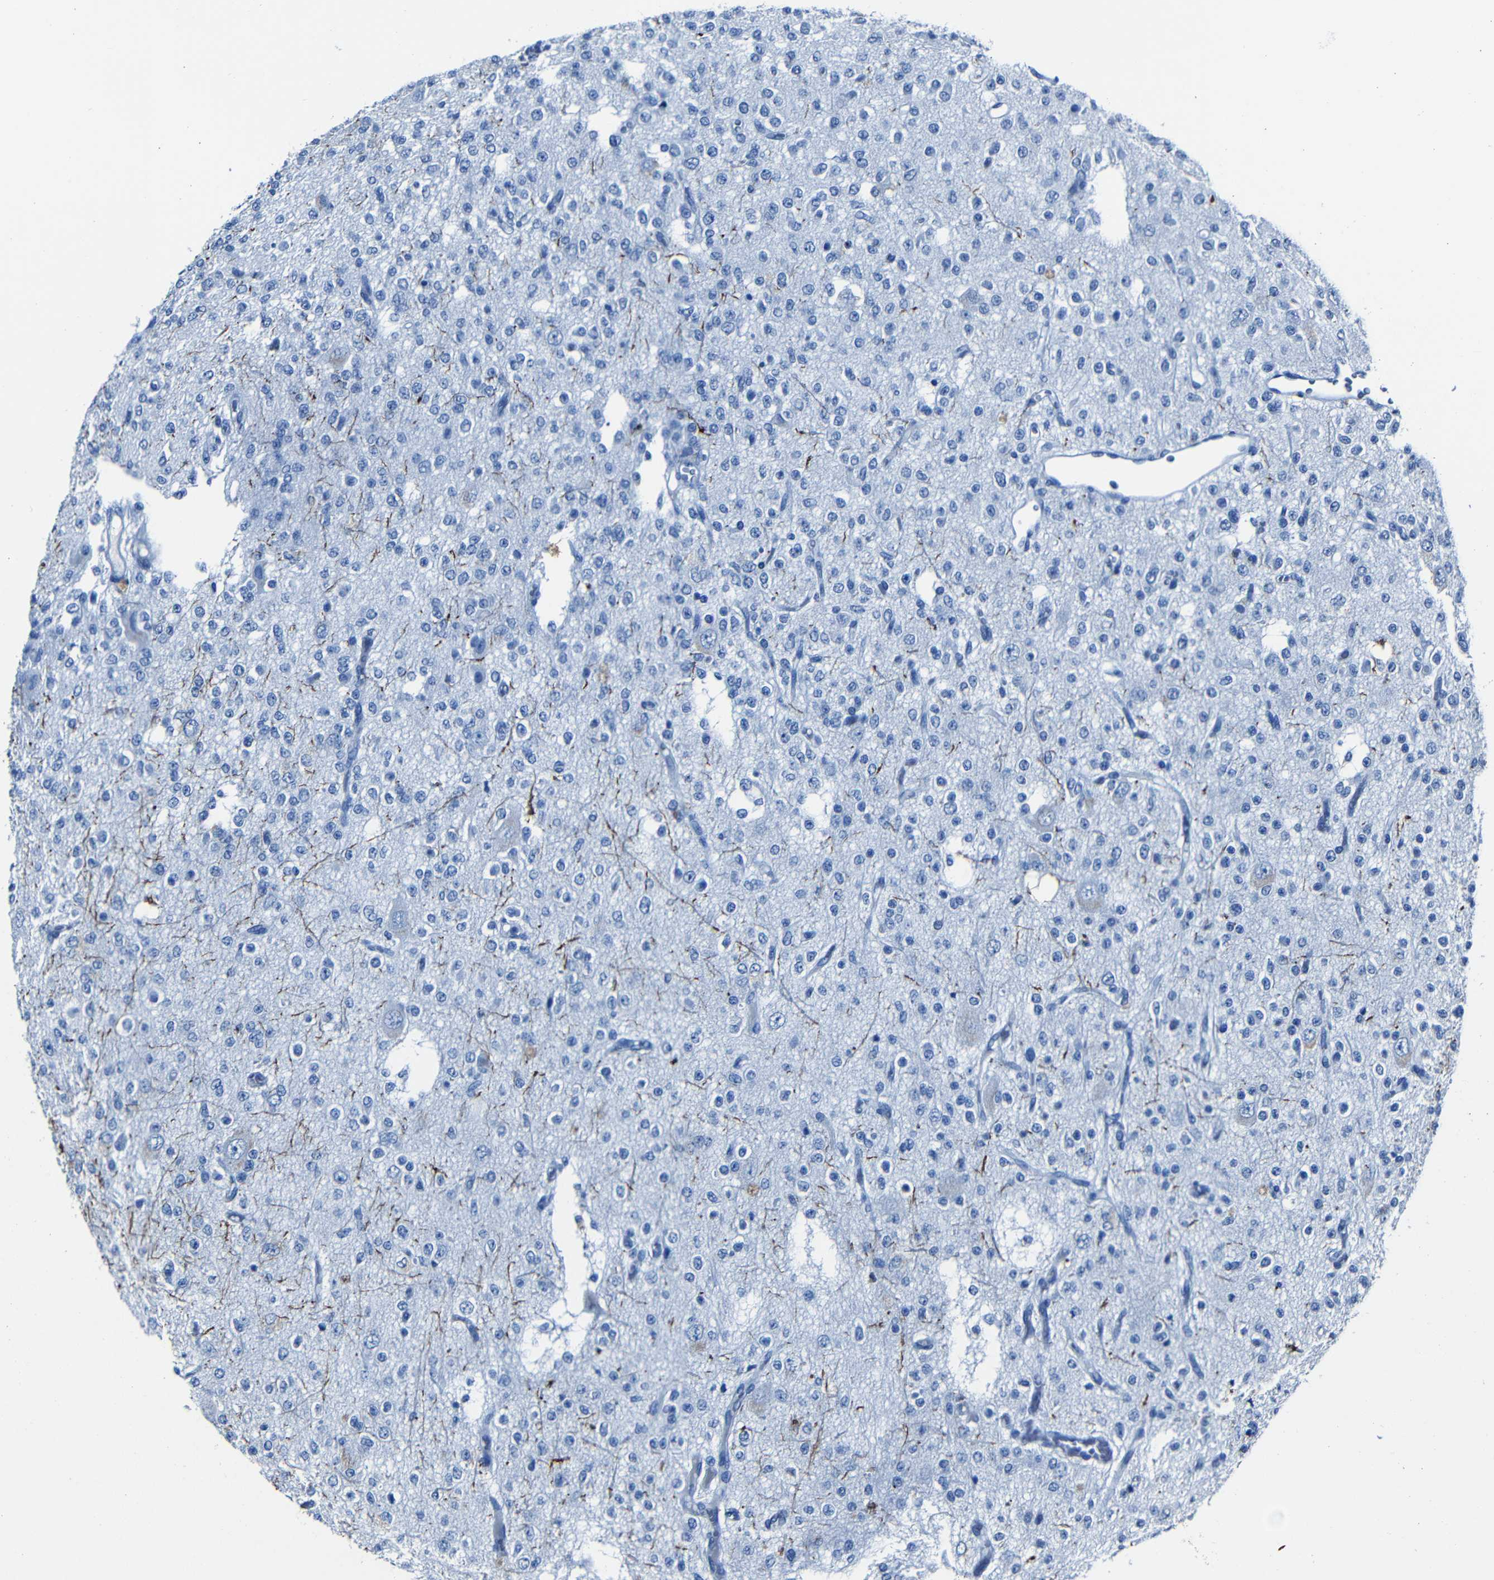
{"staining": {"intensity": "negative", "quantity": "none", "location": "none"}, "tissue": "glioma", "cell_type": "Tumor cells", "image_type": "cancer", "snomed": [{"axis": "morphology", "description": "Glioma, malignant, Low grade"}, {"axis": "topography", "description": "Brain"}], "caption": "Glioma was stained to show a protein in brown. There is no significant staining in tumor cells.", "gene": "CLDN11", "patient": {"sex": "male", "age": 38}}